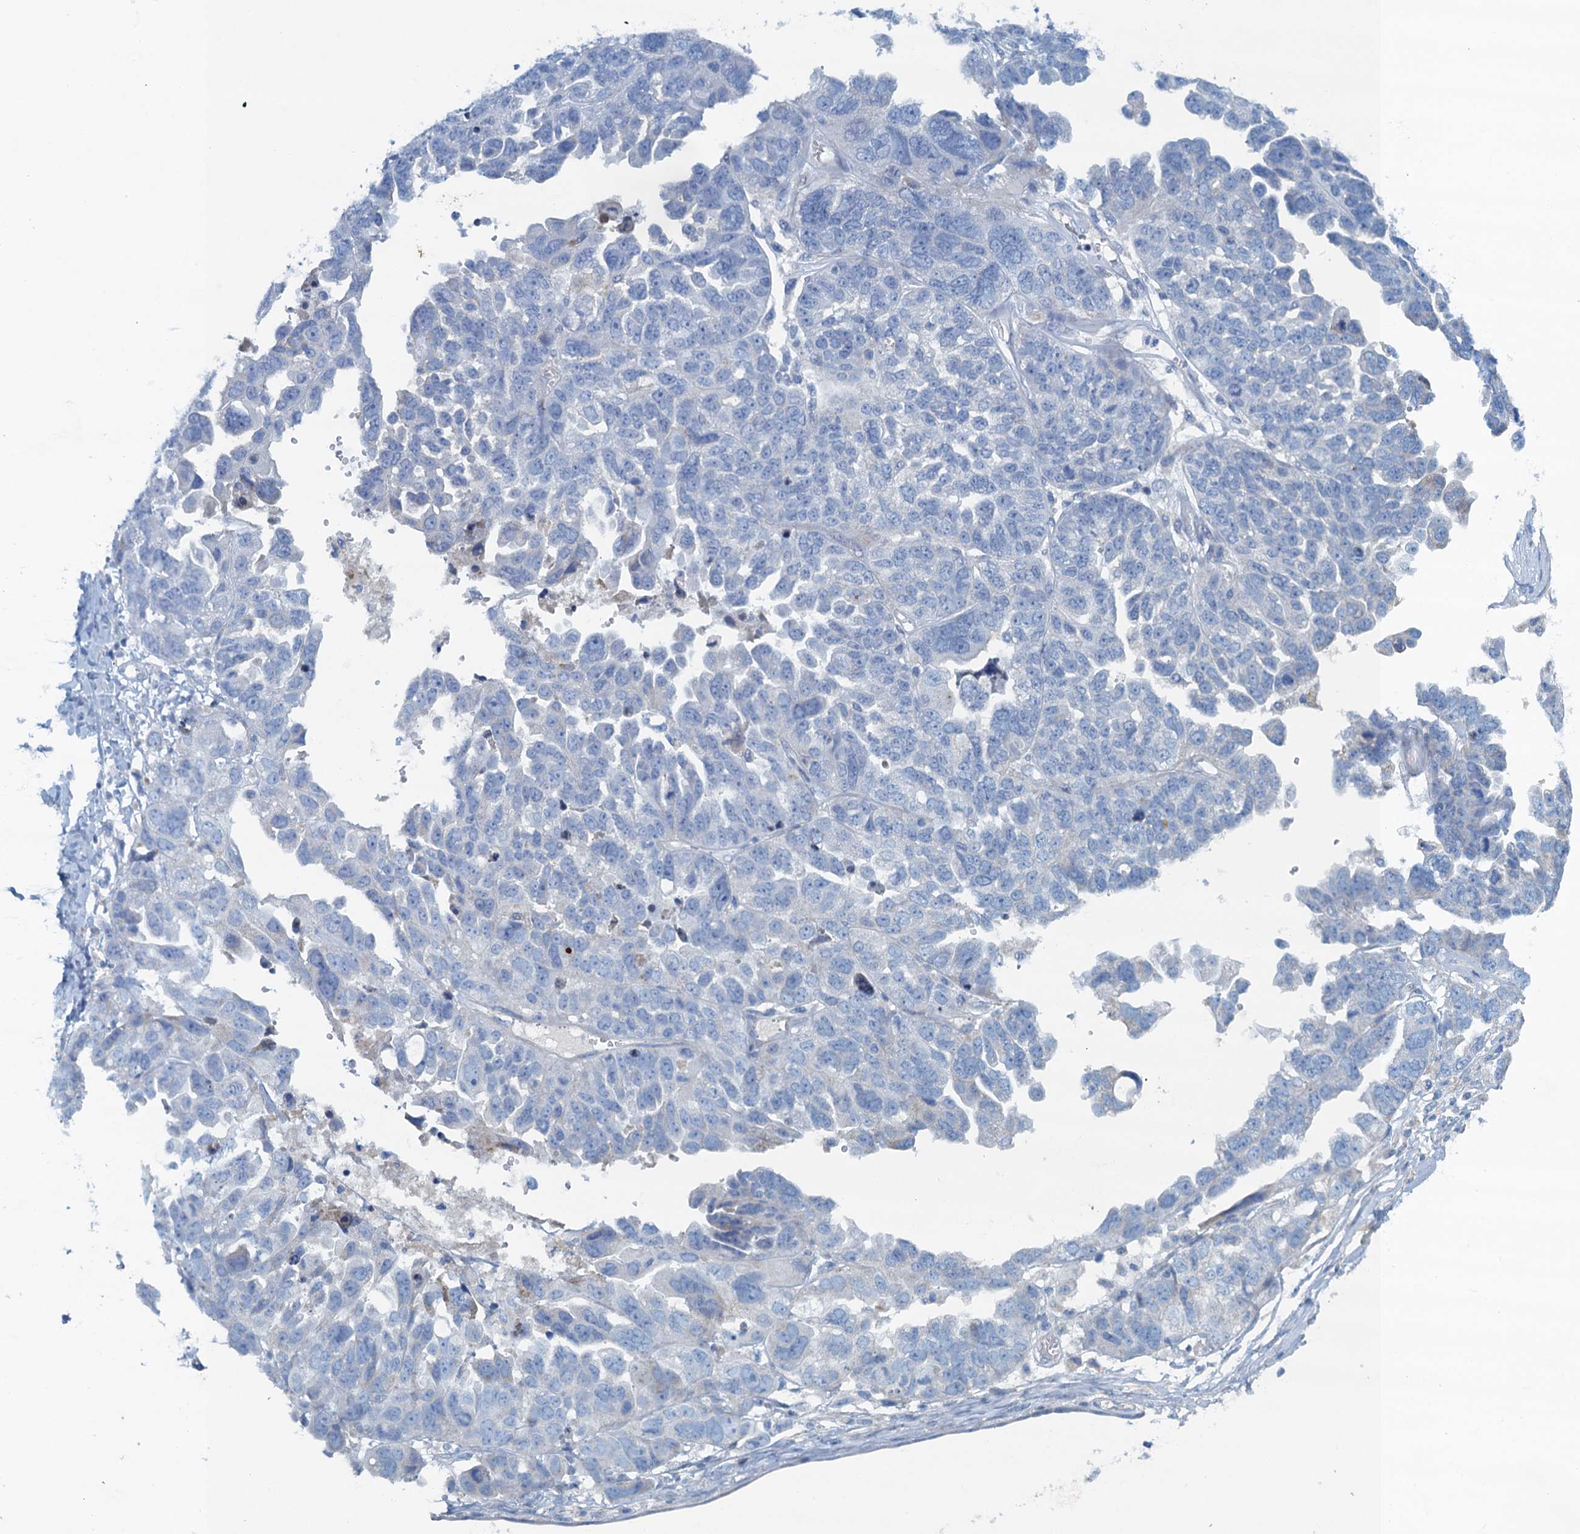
{"staining": {"intensity": "negative", "quantity": "none", "location": "none"}, "tissue": "ovarian cancer", "cell_type": "Tumor cells", "image_type": "cancer", "snomed": [{"axis": "morphology", "description": "Cystadenocarcinoma, serous, NOS"}, {"axis": "topography", "description": "Ovary"}], "caption": "High power microscopy photomicrograph of an immunohistochemistry (IHC) micrograph of ovarian cancer, revealing no significant expression in tumor cells.", "gene": "C10orf88", "patient": {"sex": "female", "age": 79}}